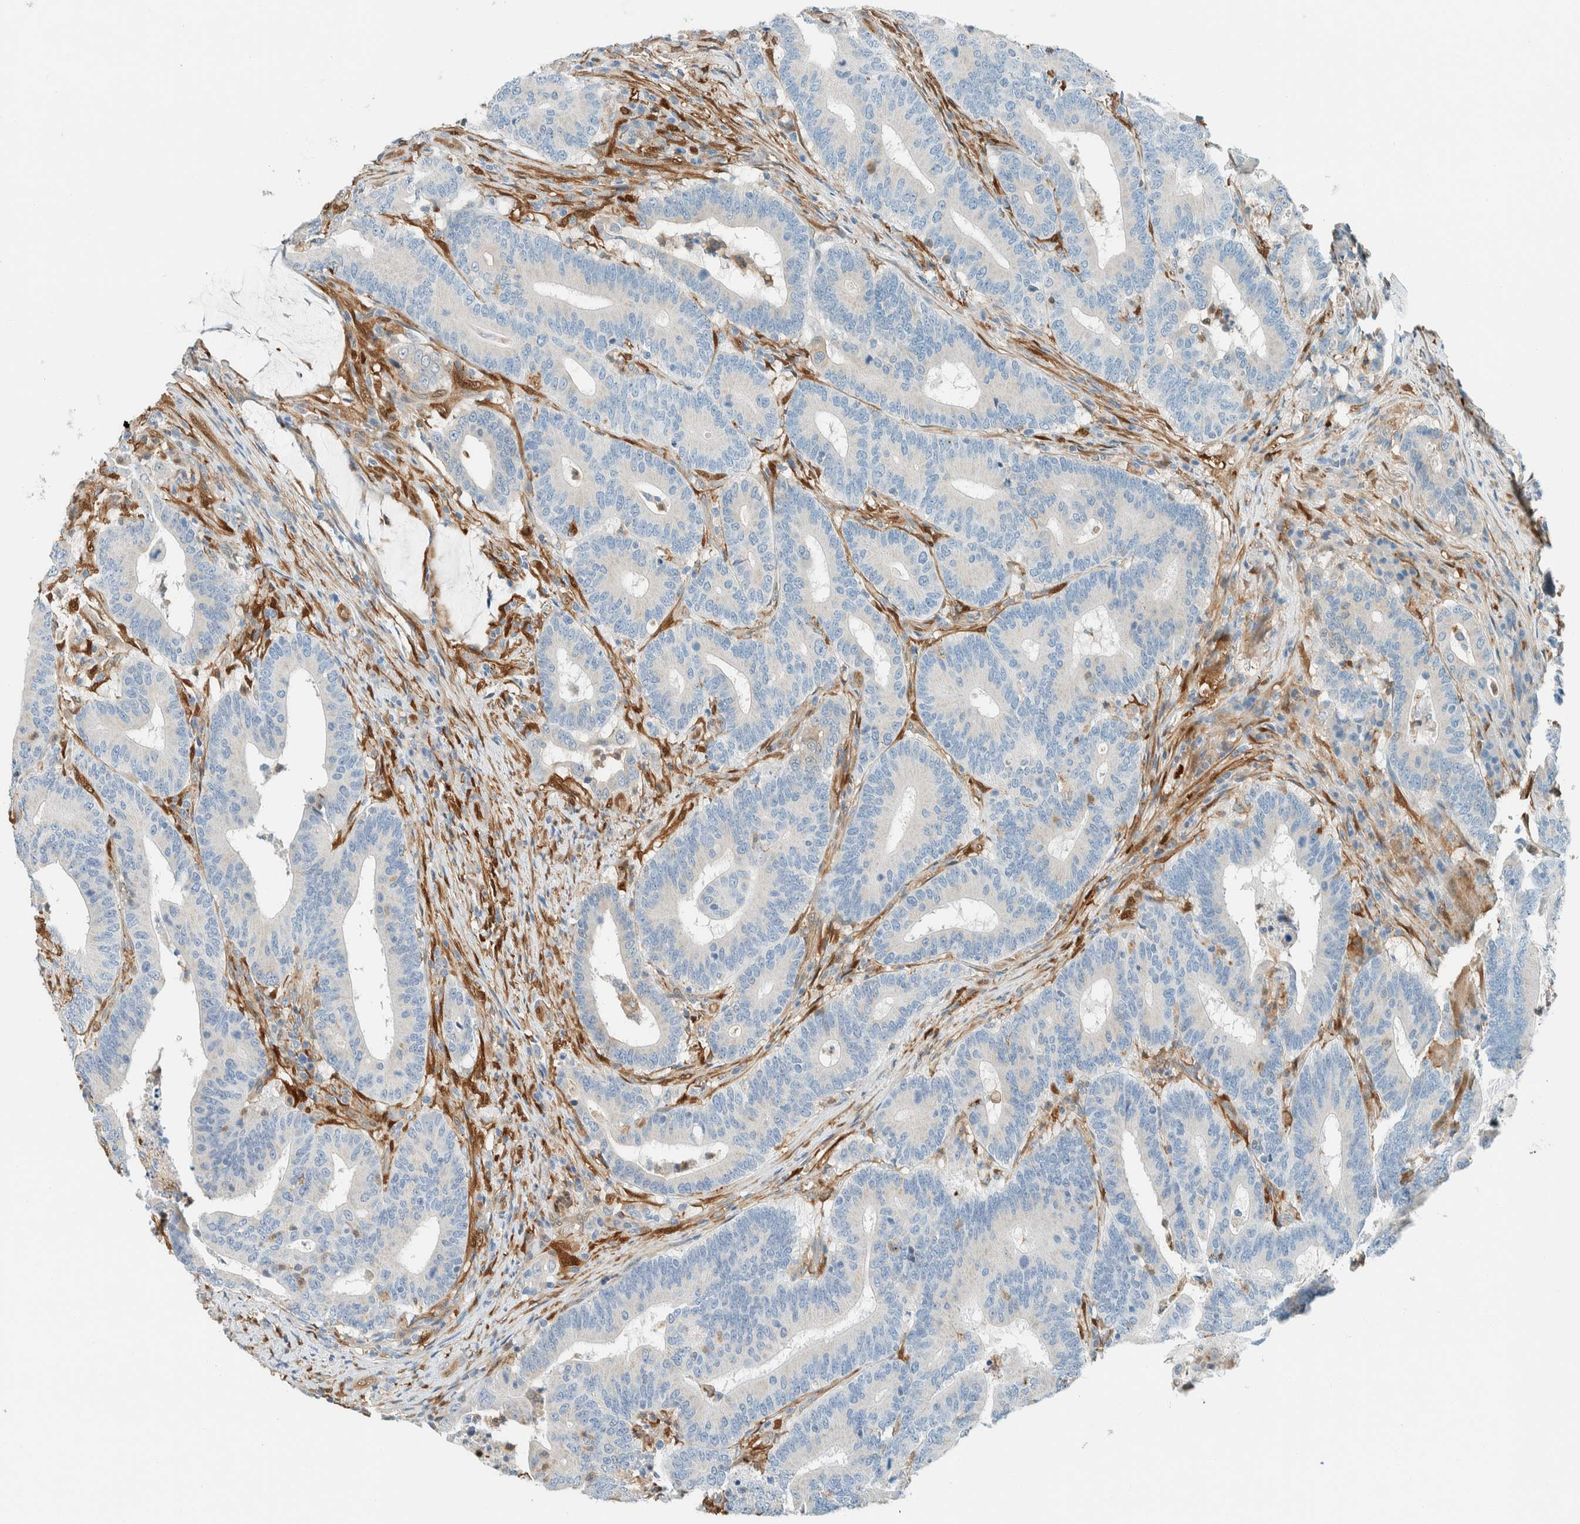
{"staining": {"intensity": "negative", "quantity": "none", "location": "none"}, "tissue": "colorectal cancer", "cell_type": "Tumor cells", "image_type": "cancer", "snomed": [{"axis": "morphology", "description": "Adenocarcinoma, NOS"}, {"axis": "topography", "description": "Colon"}], "caption": "DAB (3,3'-diaminobenzidine) immunohistochemical staining of adenocarcinoma (colorectal) shows no significant expression in tumor cells.", "gene": "NXN", "patient": {"sex": "female", "age": 66}}